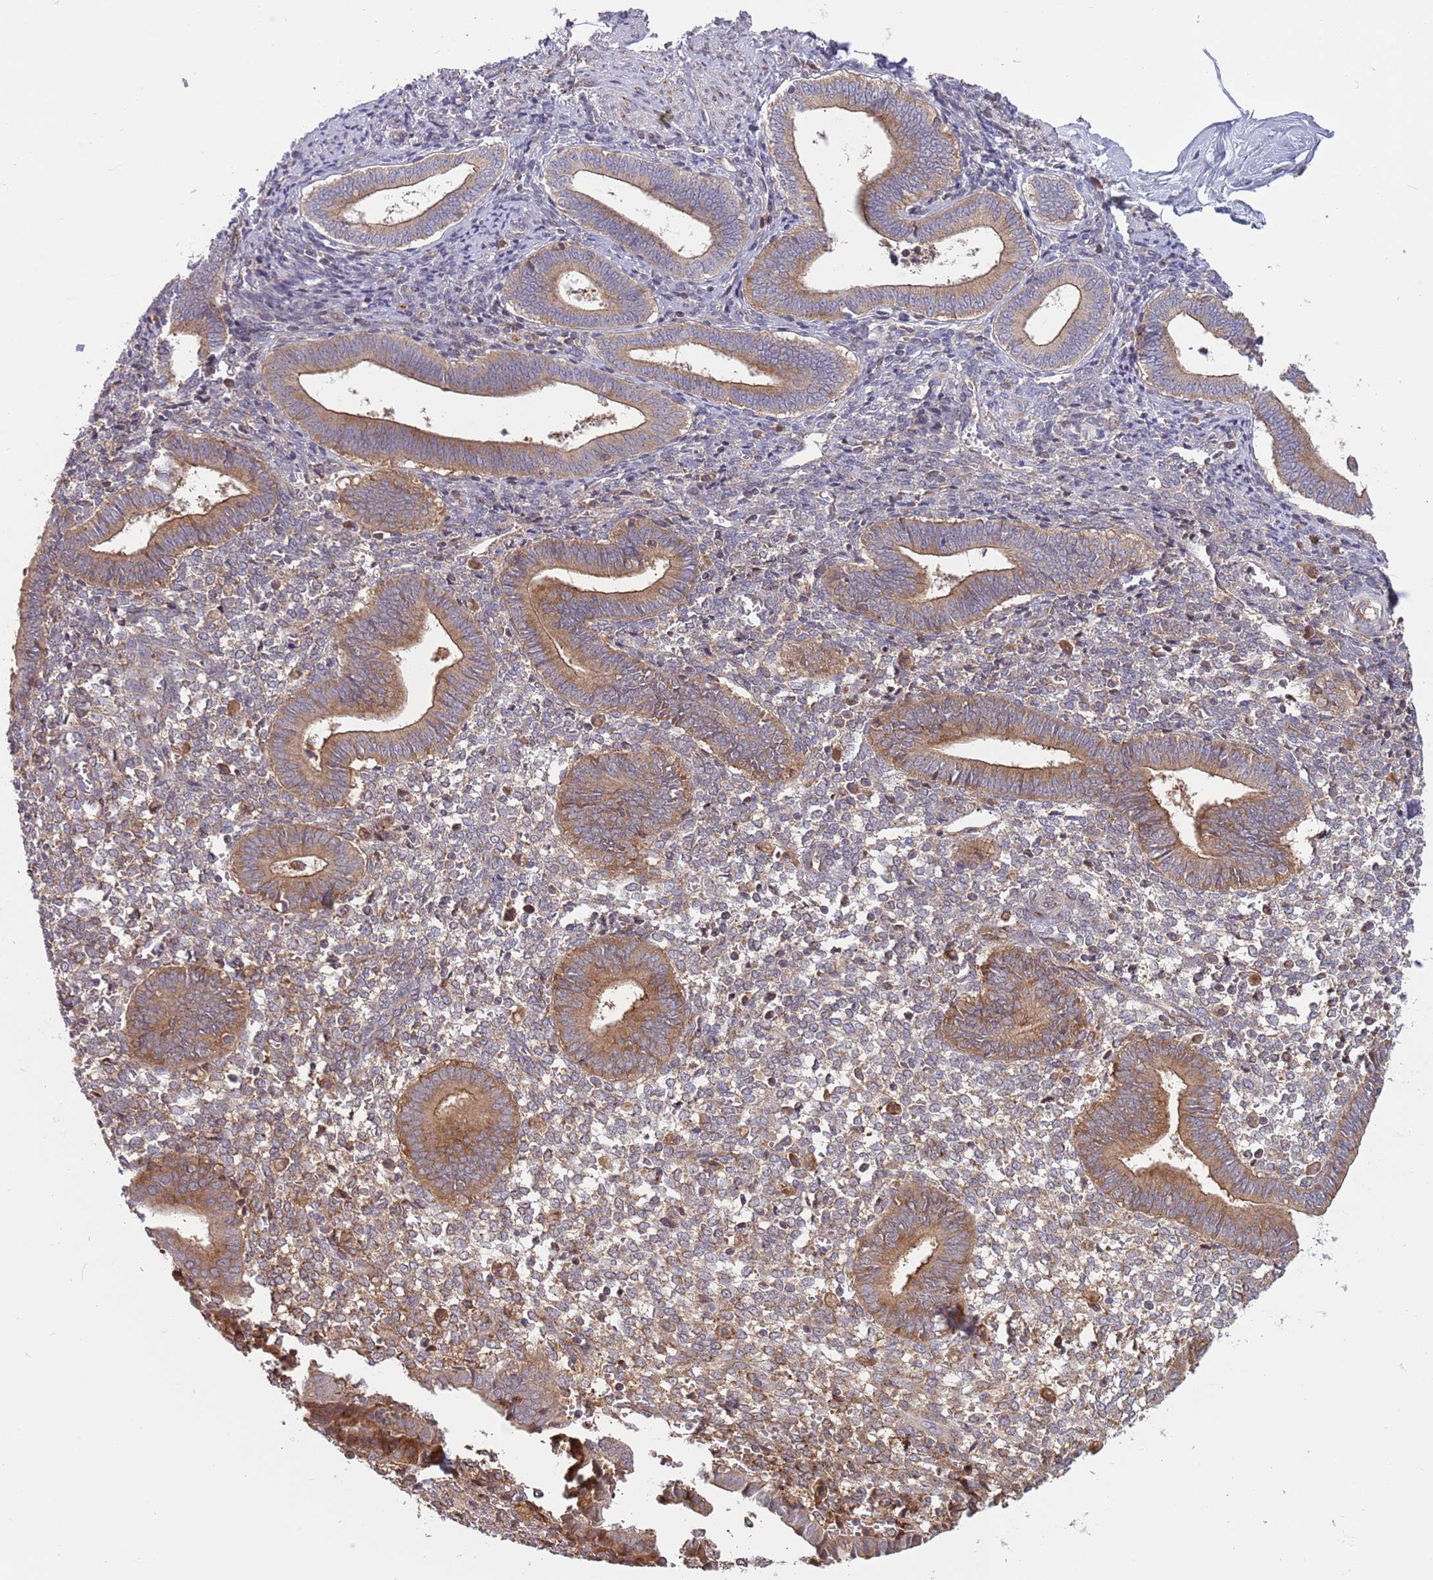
{"staining": {"intensity": "moderate", "quantity": "25%-75%", "location": "cytoplasmic/membranous"}, "tissue": "endometrium", "cell_type": "Cells in endometrial stroma", "image_type": "normal", "snomed": [{"axis": "morphology", "description": "Normal tissue, NOS"}, {"axis": "topography", "description": "Other"}, {"axis": "topography", "description": "Endometrium"}], "caption": "Normal endometrium shows moderate cytoplasmic/membranous staining in approximately 25%-75% of cells in endometrial stroma, visualized by immunohistochemistry.", "gene": "BTBD7", "patient": {"sex": "female", "age": 44}}